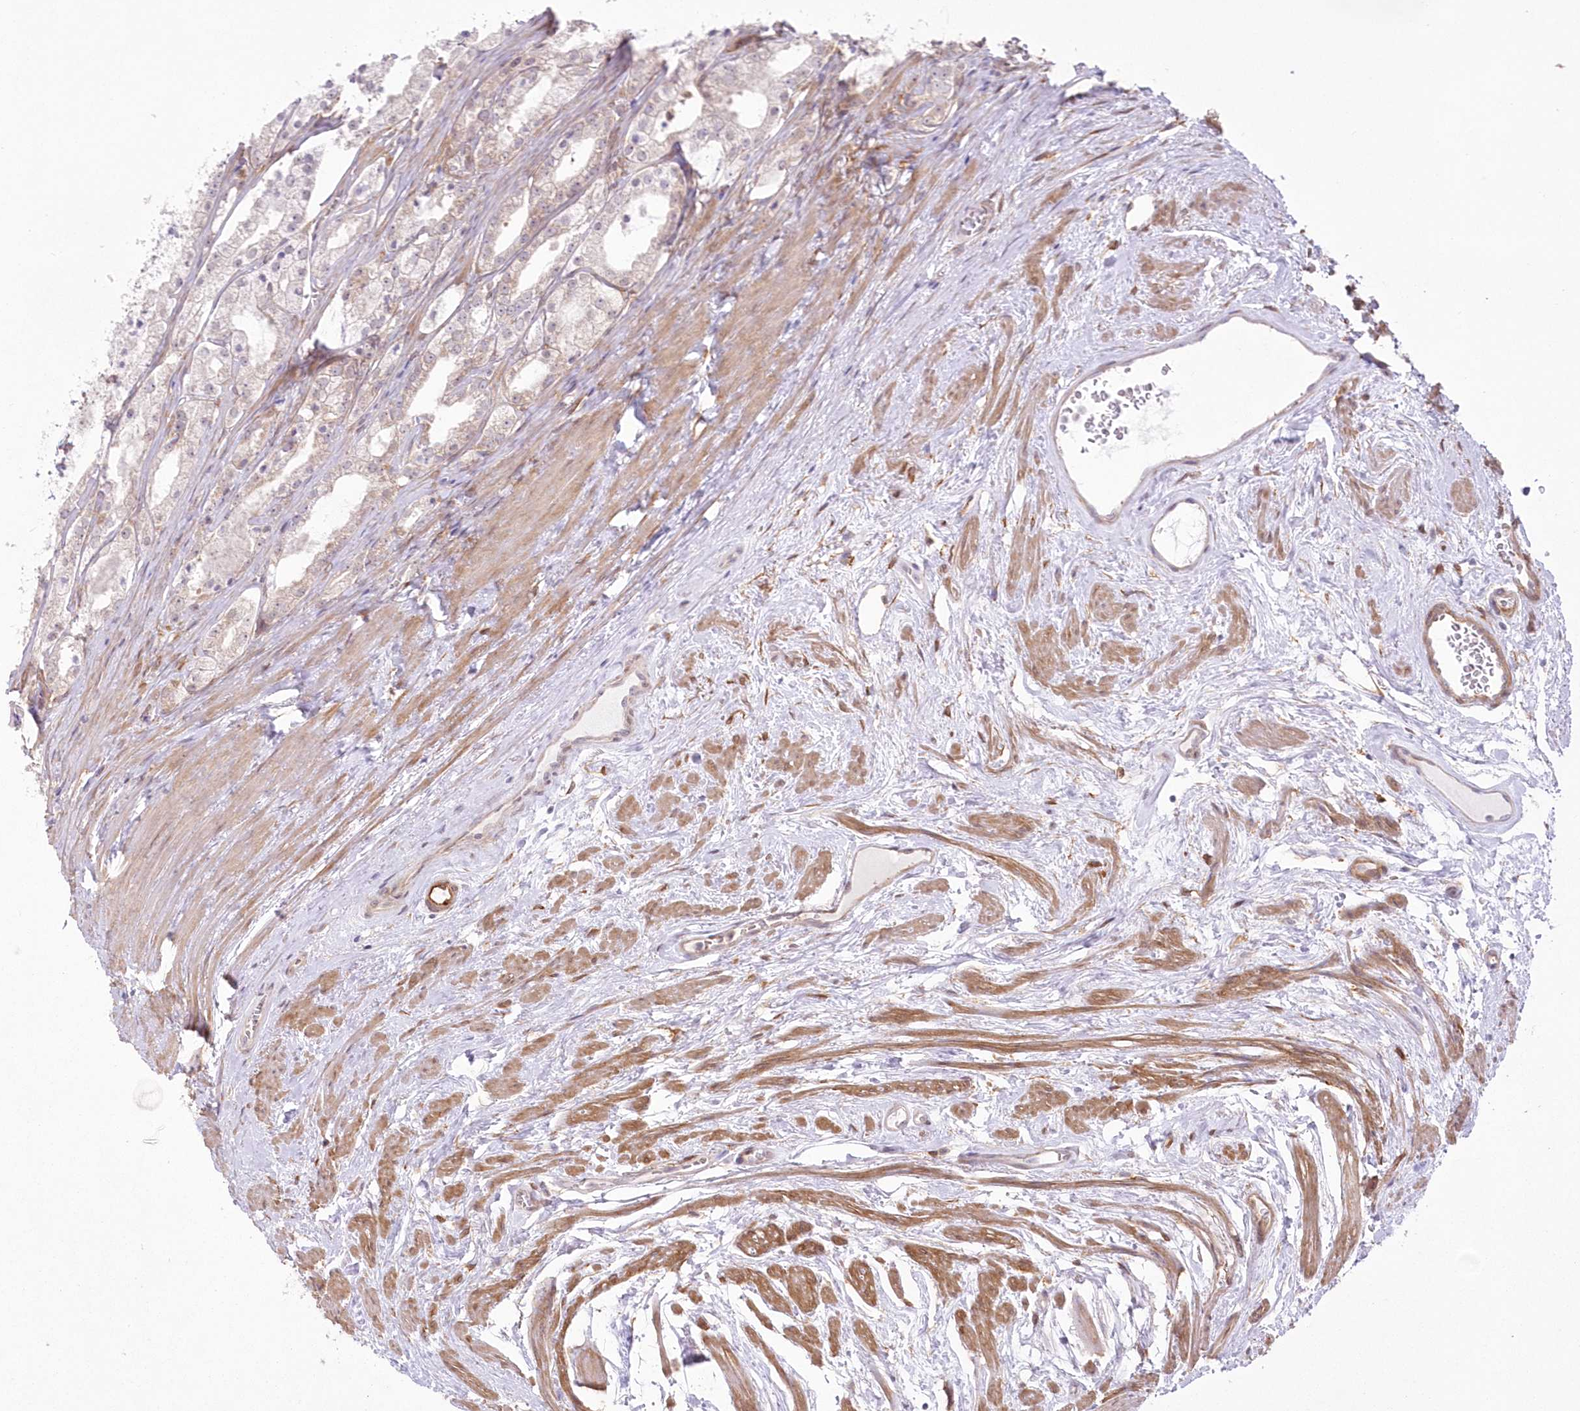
{"staining": {"intensity": "negative", "quantity": "none", "location": "none"}, "tissue": "prostate cancer", "cell_type": "Tumor cells", "image_type": "cancer", "snomed": [{"axis": "morphology", "description": "Adenocarcinoma, High grade"}, {"axis": "topography", "description": "Prostate"}], "caption": "This is an immunohistochemistry photomicrograph of human prostate high-grade adenocarcinoma. There is no expression in tumor cells.", "gene": "SH3PXD2B", "patient": {"sex": "male", "age": 68}}